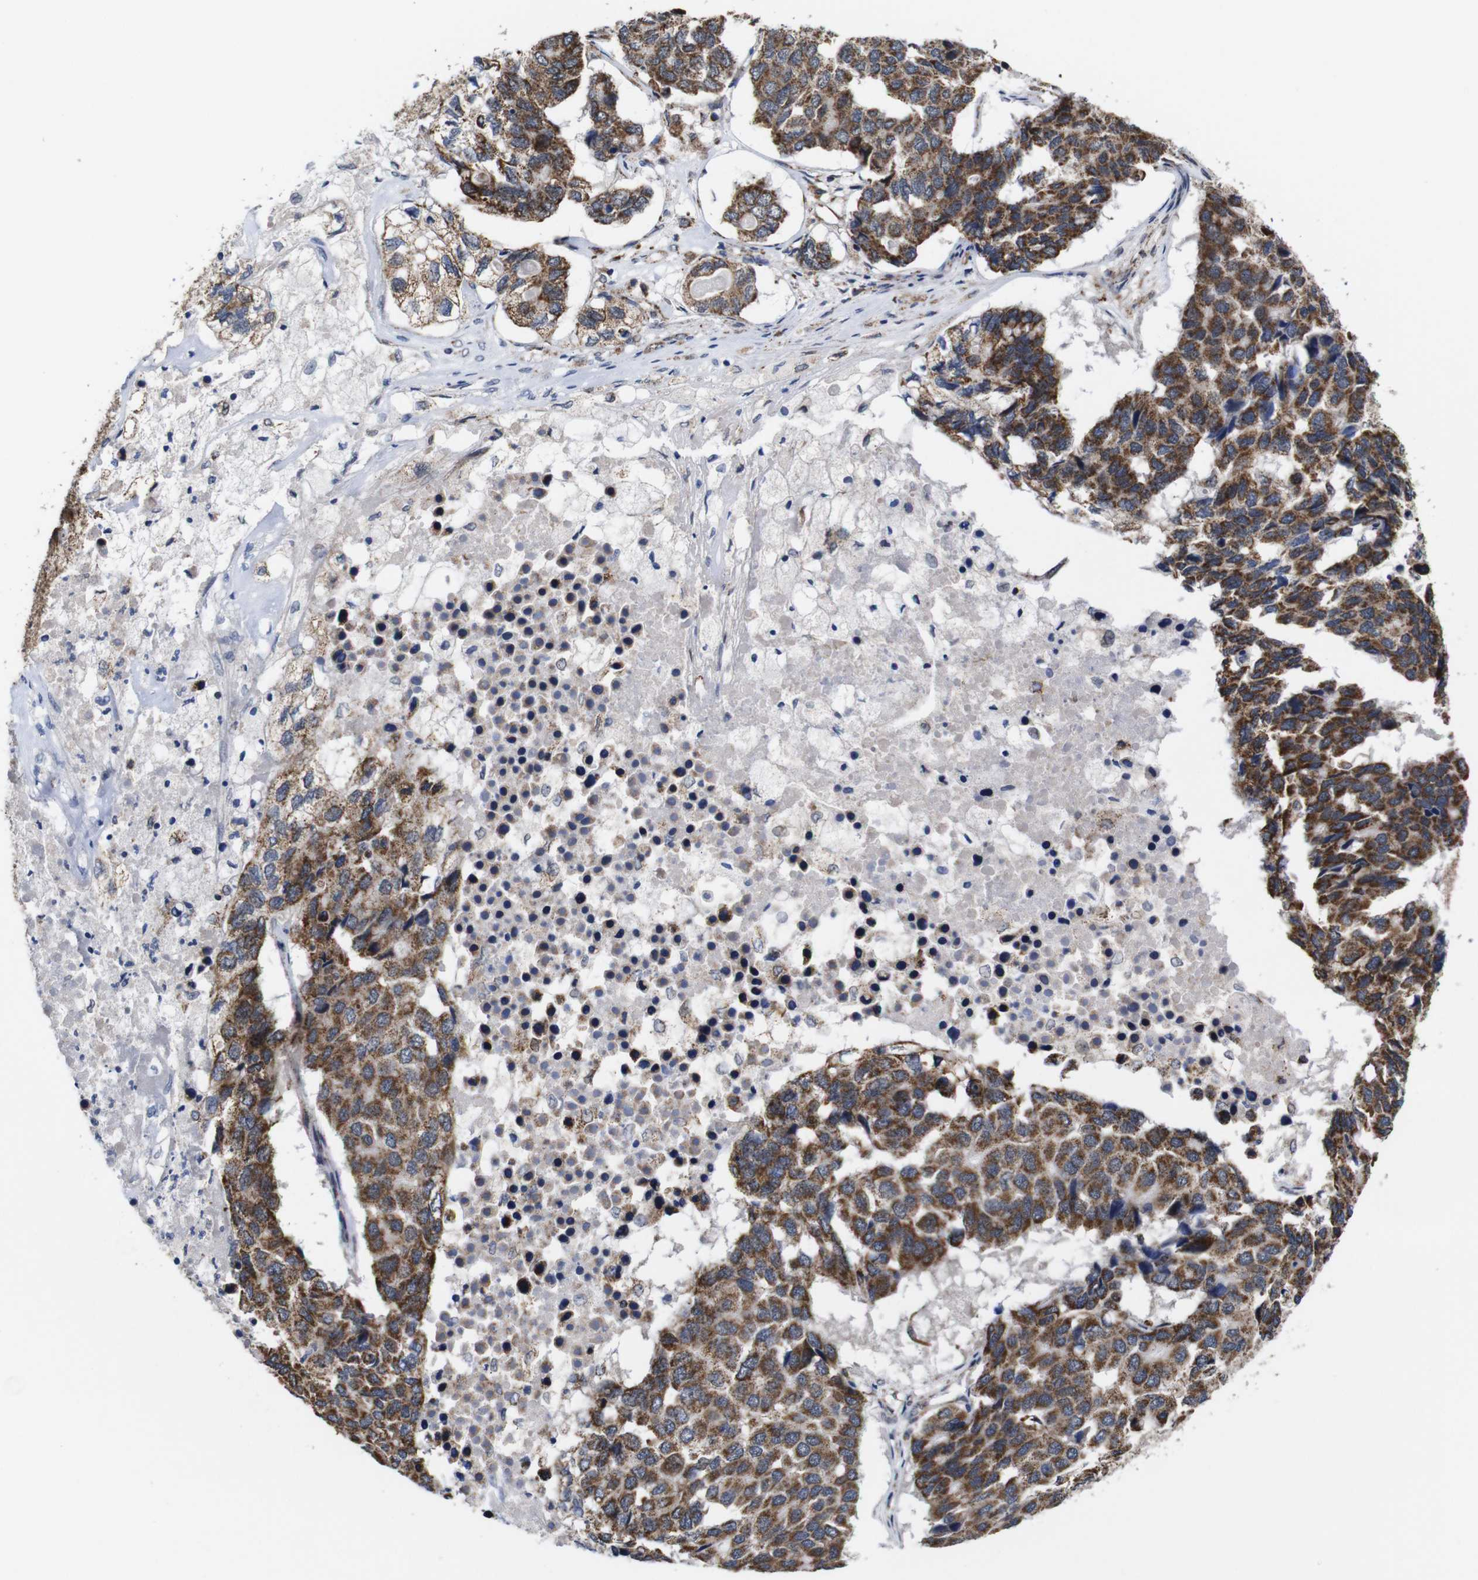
{"staining": {"intensity": "strong", "quantity": ">75%", "location": "cytoplasmic/membranous"}, "tissue": "pancreatic cancer", "cell_type": "Tumor cells", "image_type": "cancer", "snomed": [{"axis": "morphology", "description": "Adenocarcinoma, NOS"}, {"axis": "topography", "description": "Pancreas"}], "caption": "High-magnification brightfield microscopy of pancreatic adenocarcinoma stained with DAB (brown) and counterstained with hematoxylin (blue). tumor cells exhibit strong cytoplasmic/membranous staining is present in about>75% of cells.", "gene": "C17orf80", "patient": {"sex": "male", "age": 50}}